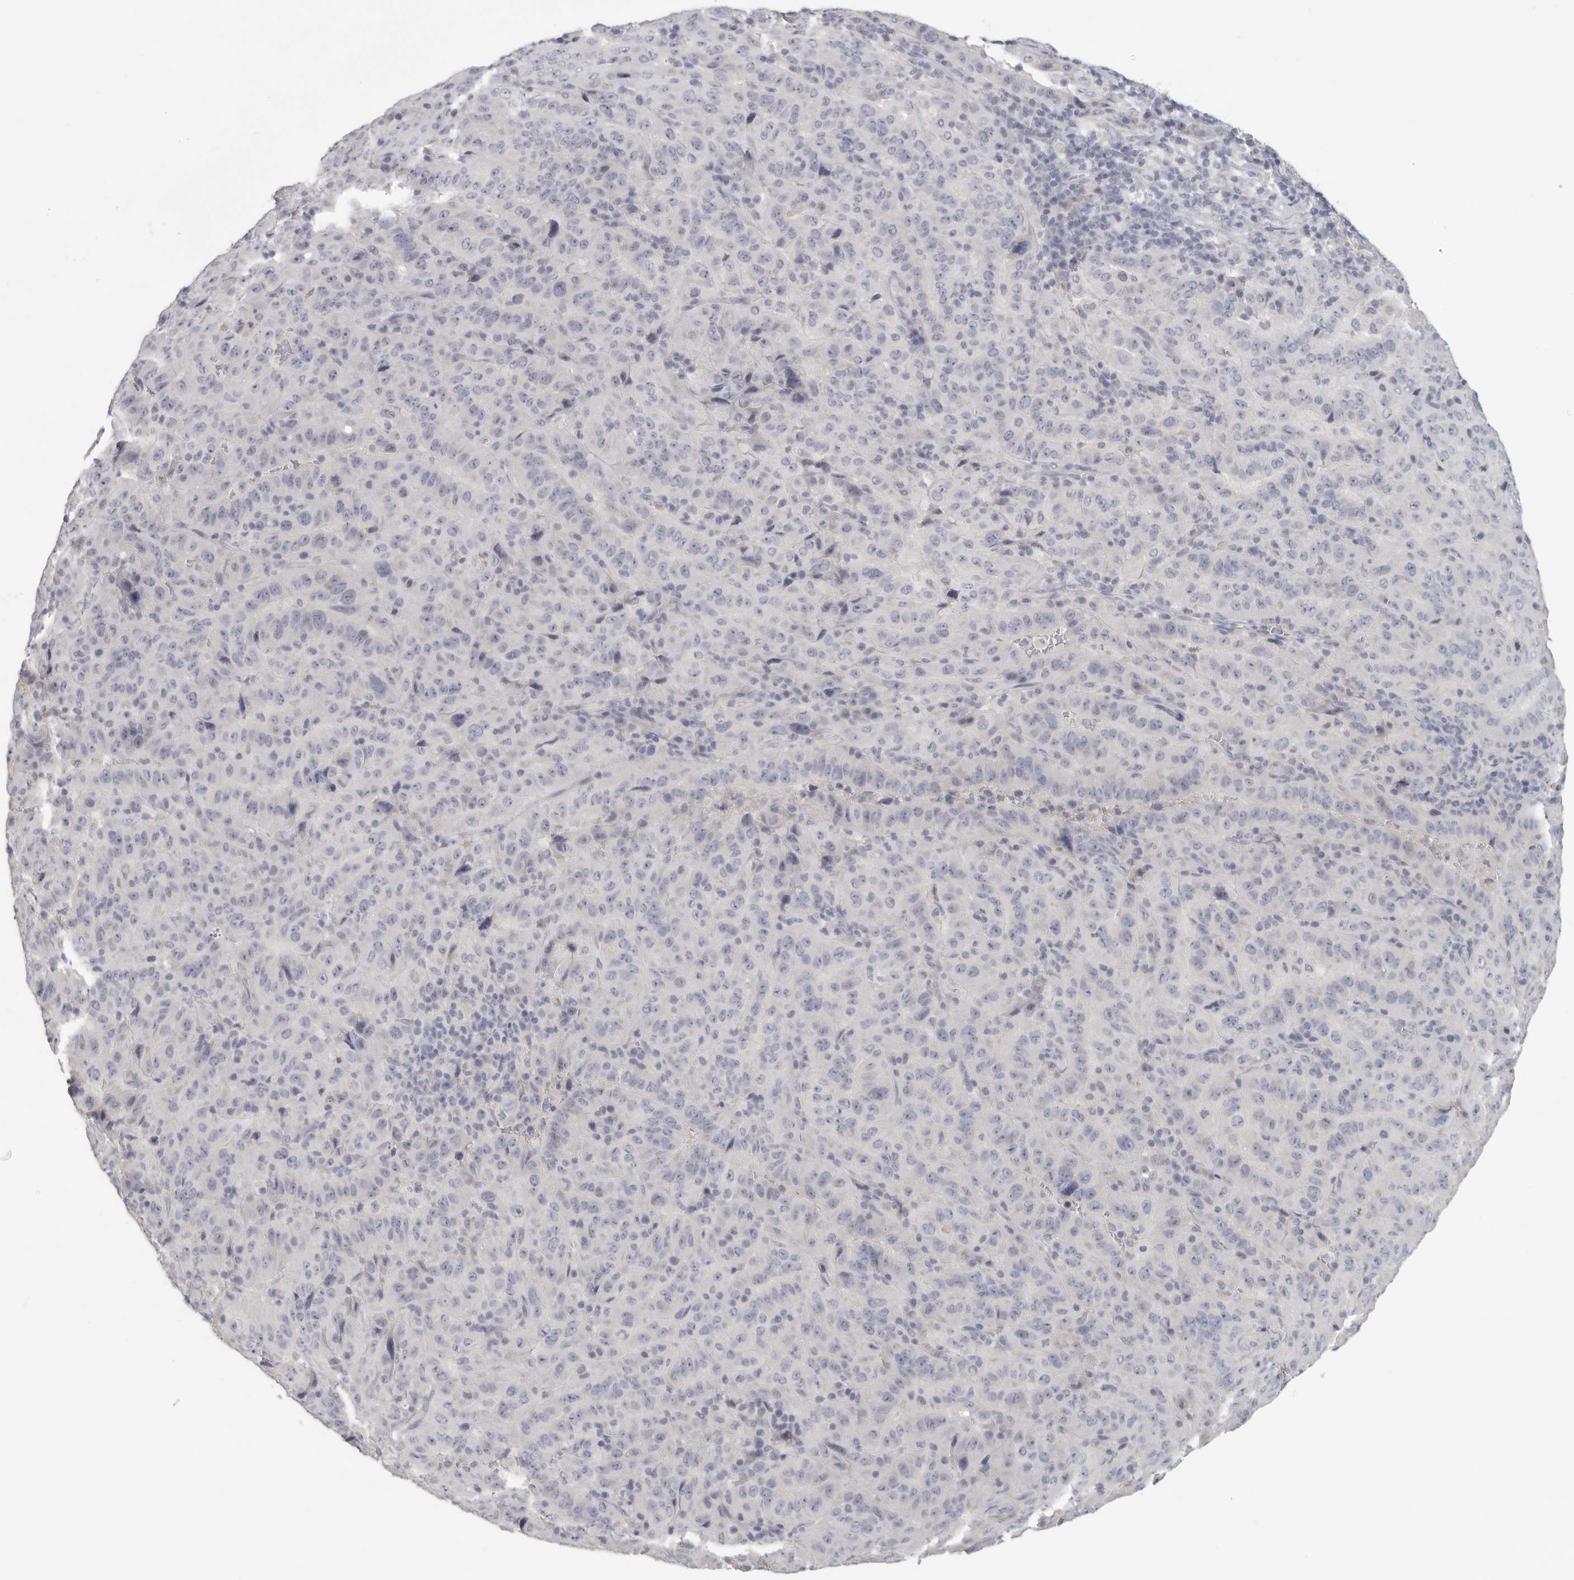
{"staining": {"intensity": "negative", "quantity": "none", "location": "none"}, "tissue": "pancreatic cancer", "cell_type": "Tumor cells", "image_type": "cancer", "snomed": [{"axis": "morphology", "description": "Adenocarcinoma, NOS"}, {"axis": "topography", "description": "Pancreas"}], "caption": "Pancreatic cancer was stained to show a protein in brown. There is no significant expression in tumor cells.", "gene": "DNAJC11", "patient": {"sex": "male", "age": 63}}